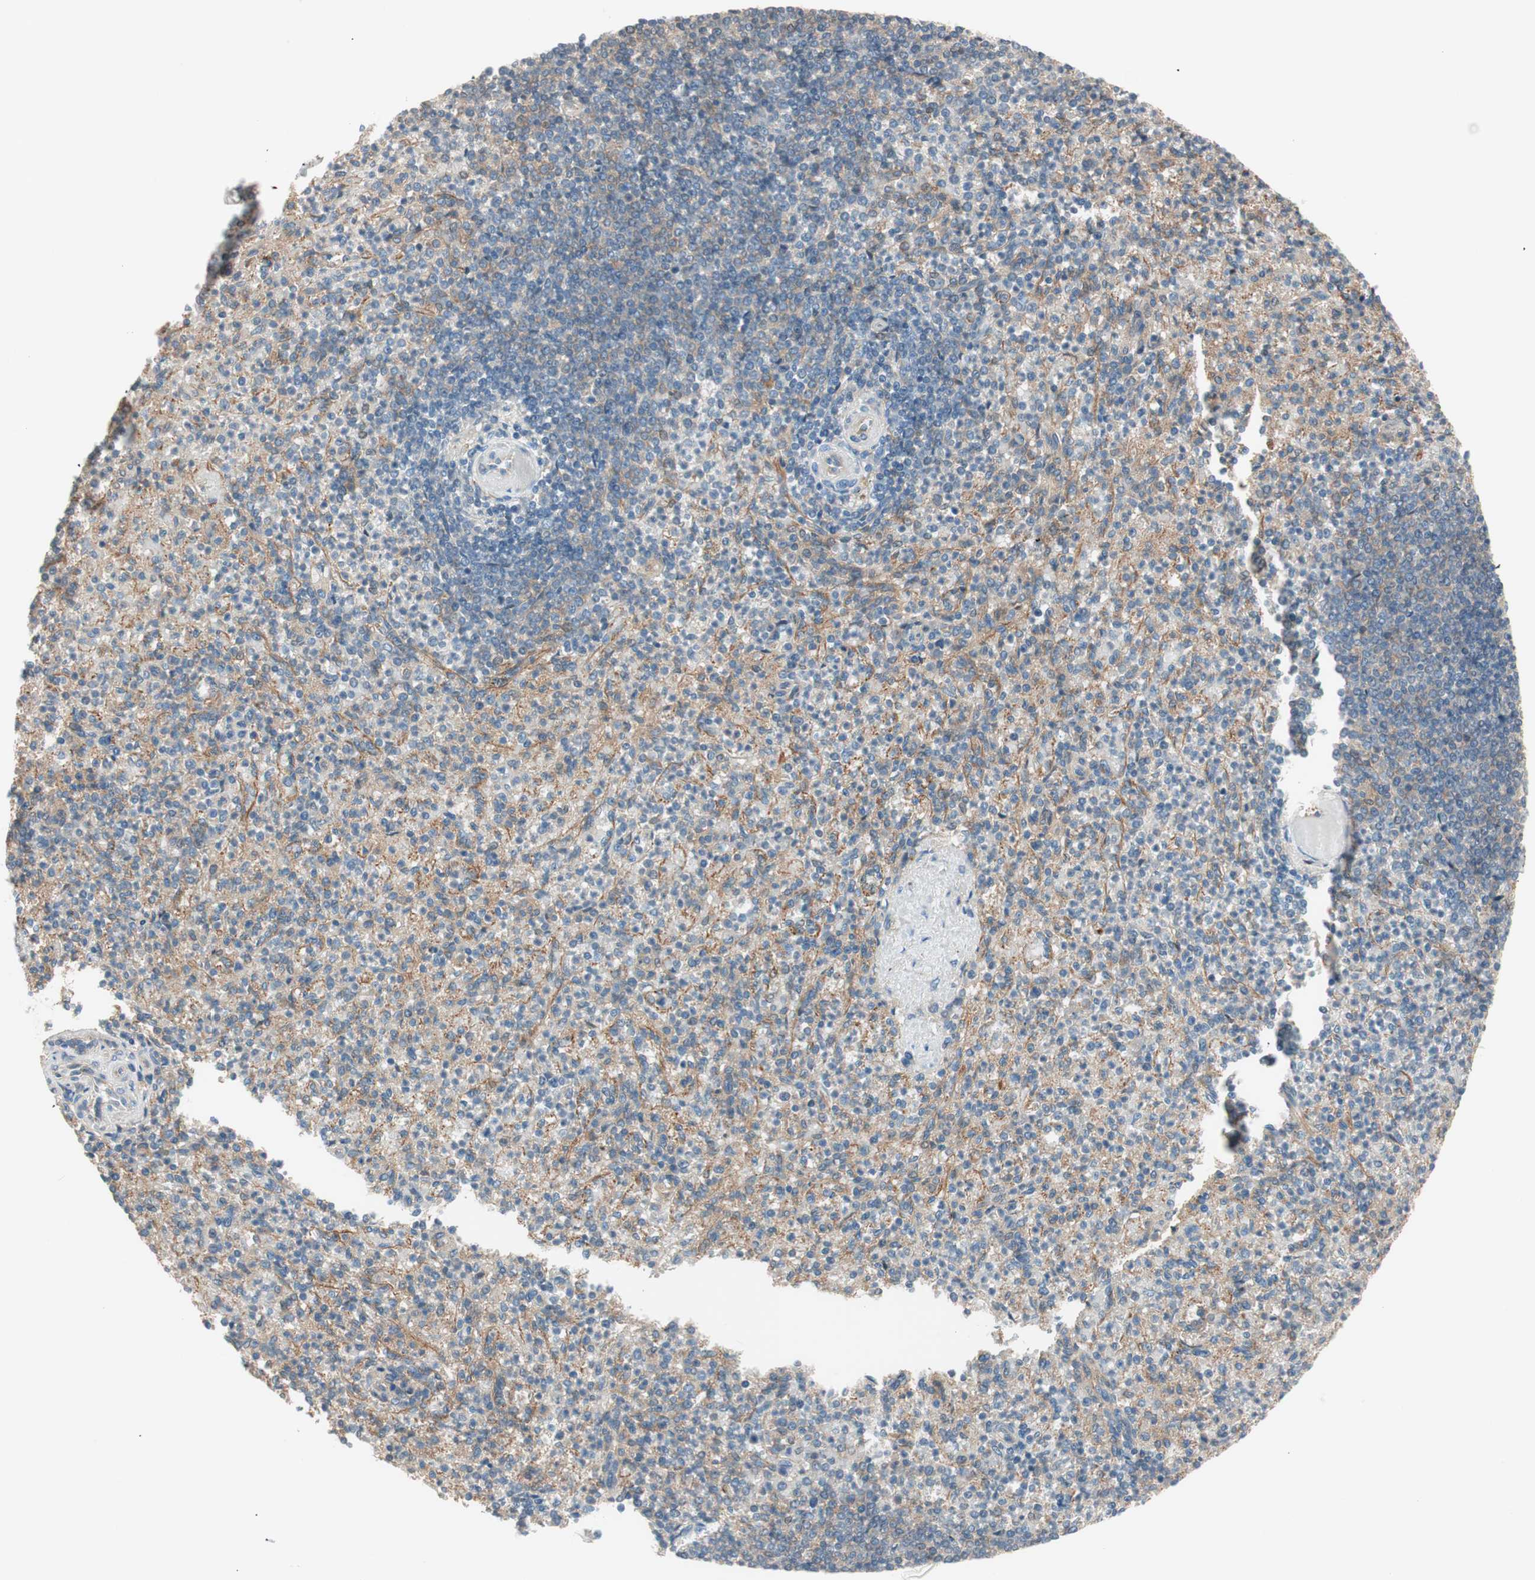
{"staining": {"intensity": "moderate", "quantity": "25%-75%", "location": "cytoplasmic/membranous"}, "tissue": "spleen", "cell_type": "Cells in red pulp", "image_type": "normal", "snomed": [{"axis": "morphology", "description": "Normal tissue, NOS"}, {"axis": "topography", "description": "Spleen"}], "caption": "Human spleen stained for a protein (brown) shows moderate cytoplasmic/membranous positive positivity in approximately 25%-75% of cells in red pulp.", "gene": "GALT", "patient": {"sex": "female", "age": 74}}